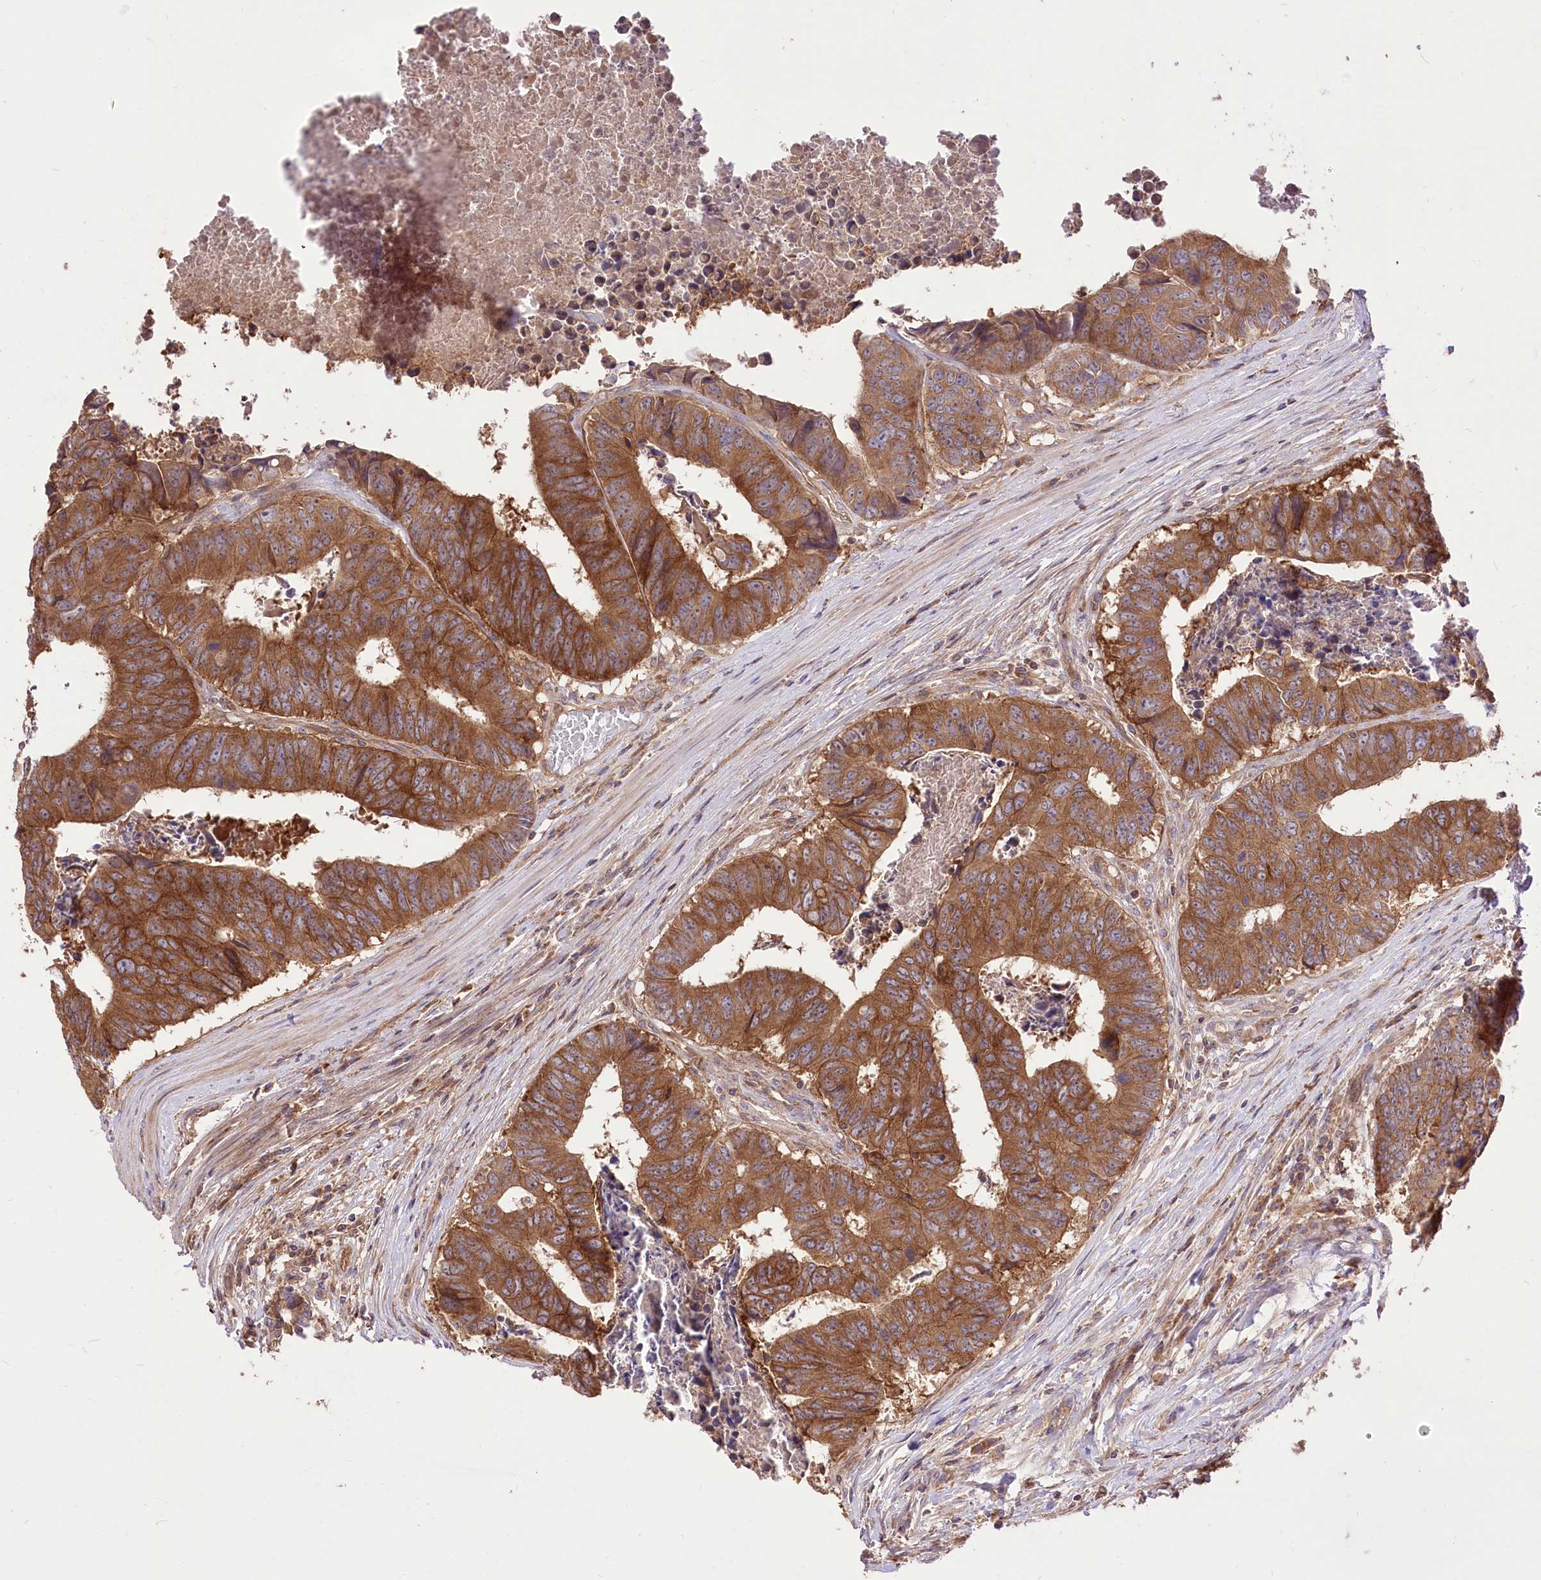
{"staining": {"intensity": "moderate", "quantity": ">75%", "location": "cytoplasmic/membranous"}, "tissue": "colorectal cancer", "cell_type": "Tumor cells", "image_type": "cancer", "snomed": [{"axis": "morphology", "description": "Adenocarcinoma, NOS"}, {"axis": "topography", "description": "Rectum"}], "caption": "IHC photomicrograph of neoplastic tissue: colorectal adenocarcinoma stained using immunohistochemistry (IHC) exhibits medium levels of moderate protein expression localized specifically in the cytoplasmic/membranous of tumor cells, appearing as a cytoplasmic/membranous brown color.", "gene": "XYLB", "patient": {"sex": "male", "age": 84}}